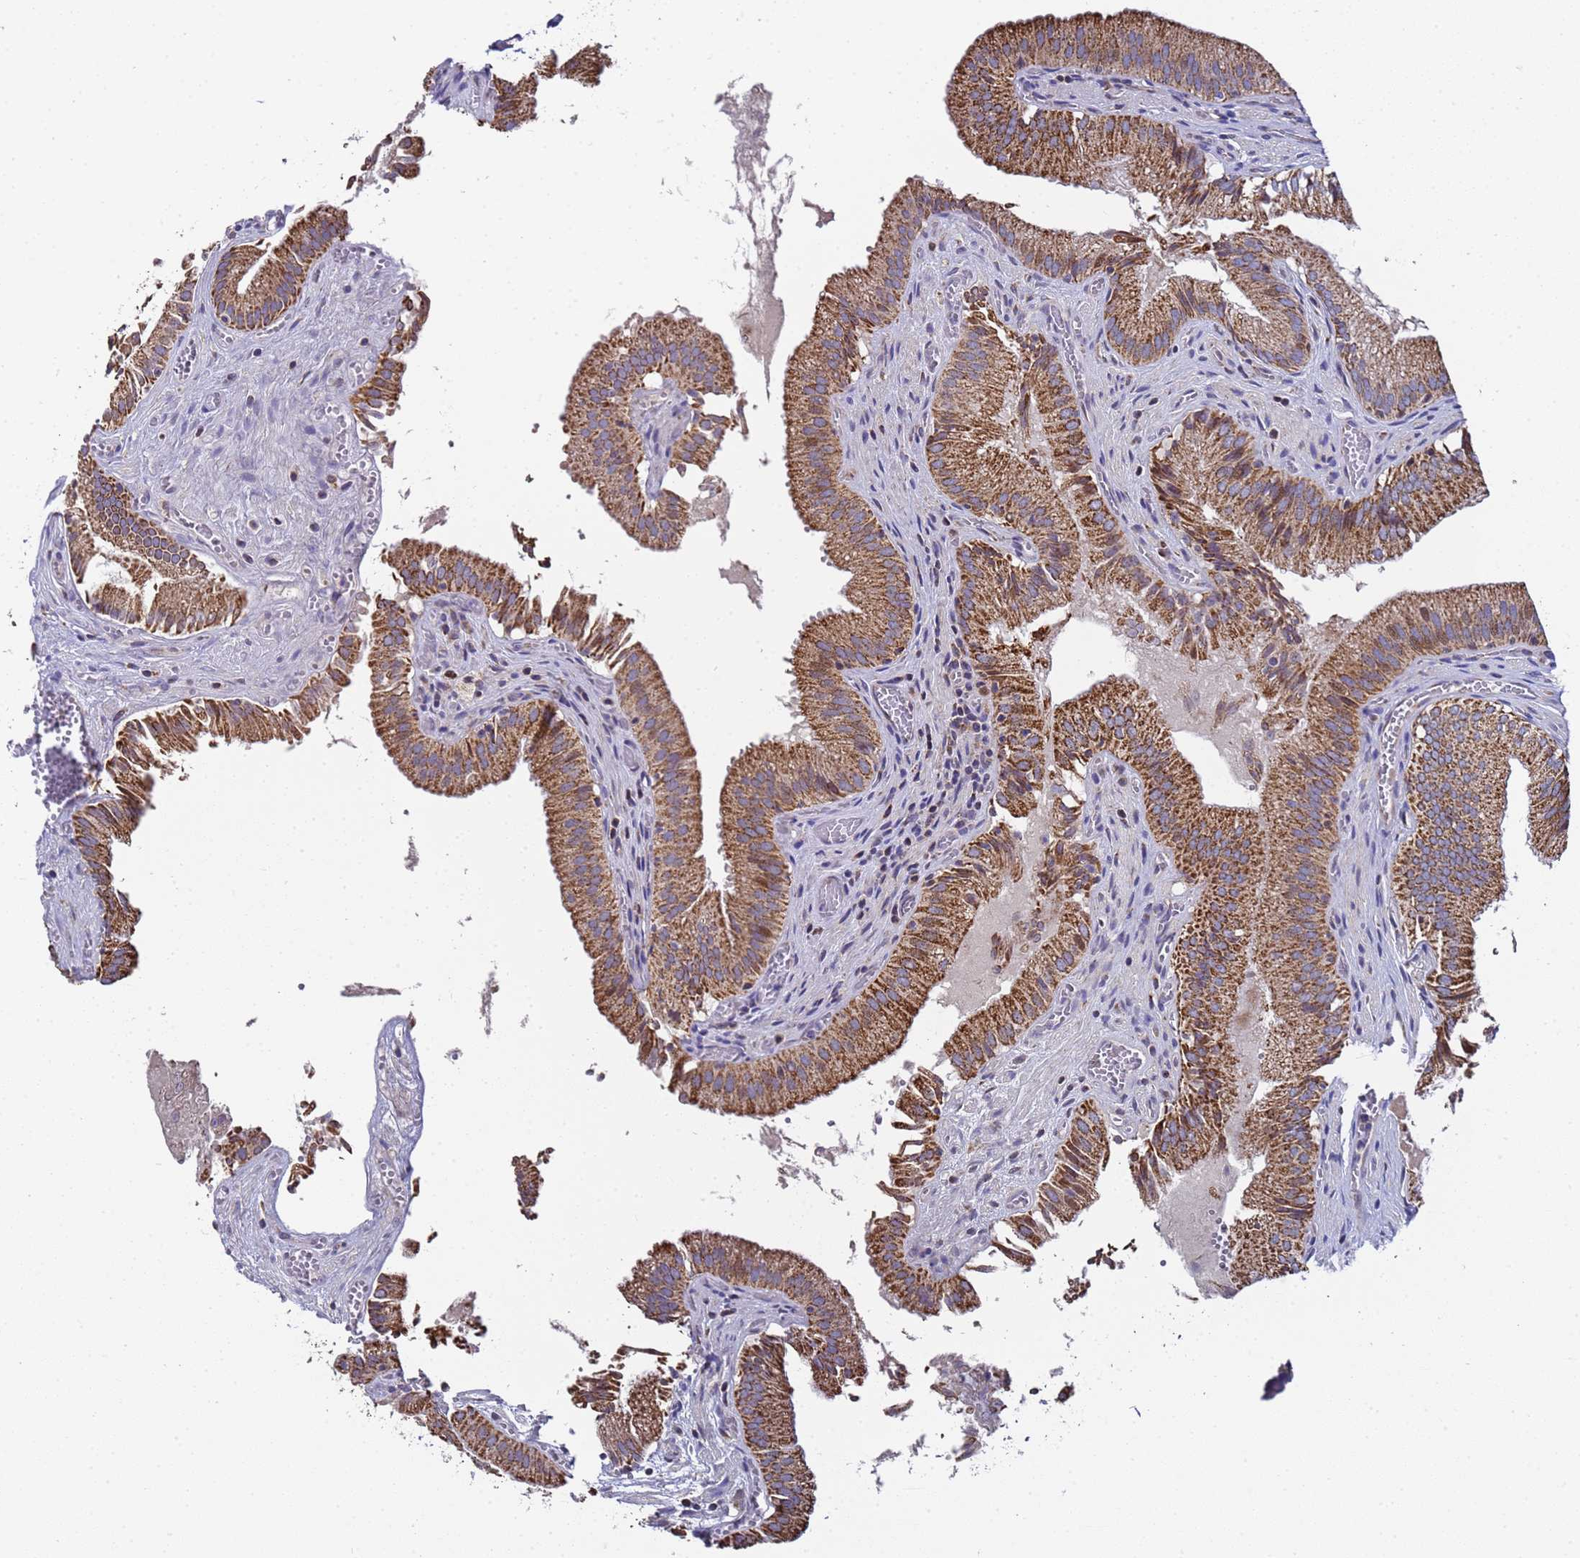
{"staining": {"intensity": "strong", "quantity": ">75%", "location": "cytoplasmic/membranous"}, "tissue": "gallbladder", "cell_type": "Glandular cells", "image_type": "normal", "snomed": [{"axis": "morphology", "description": "Normal tissue, NOS"}, {"axis": "topography", "description": "Gallbladder"}, {"axis": "topography", "description": "Peripheral nerve tissue"}], "caption": "Gallbladder stained with DAB IHC reveals high levels of strong cytoplasmic/membranous expression in approximately >75% of glandular cells. (brown staining indicates protein expression, while blue staining denotes nuclei).", "gene": "MRPS12", "patient": {"sex": "male", "age": 17}}